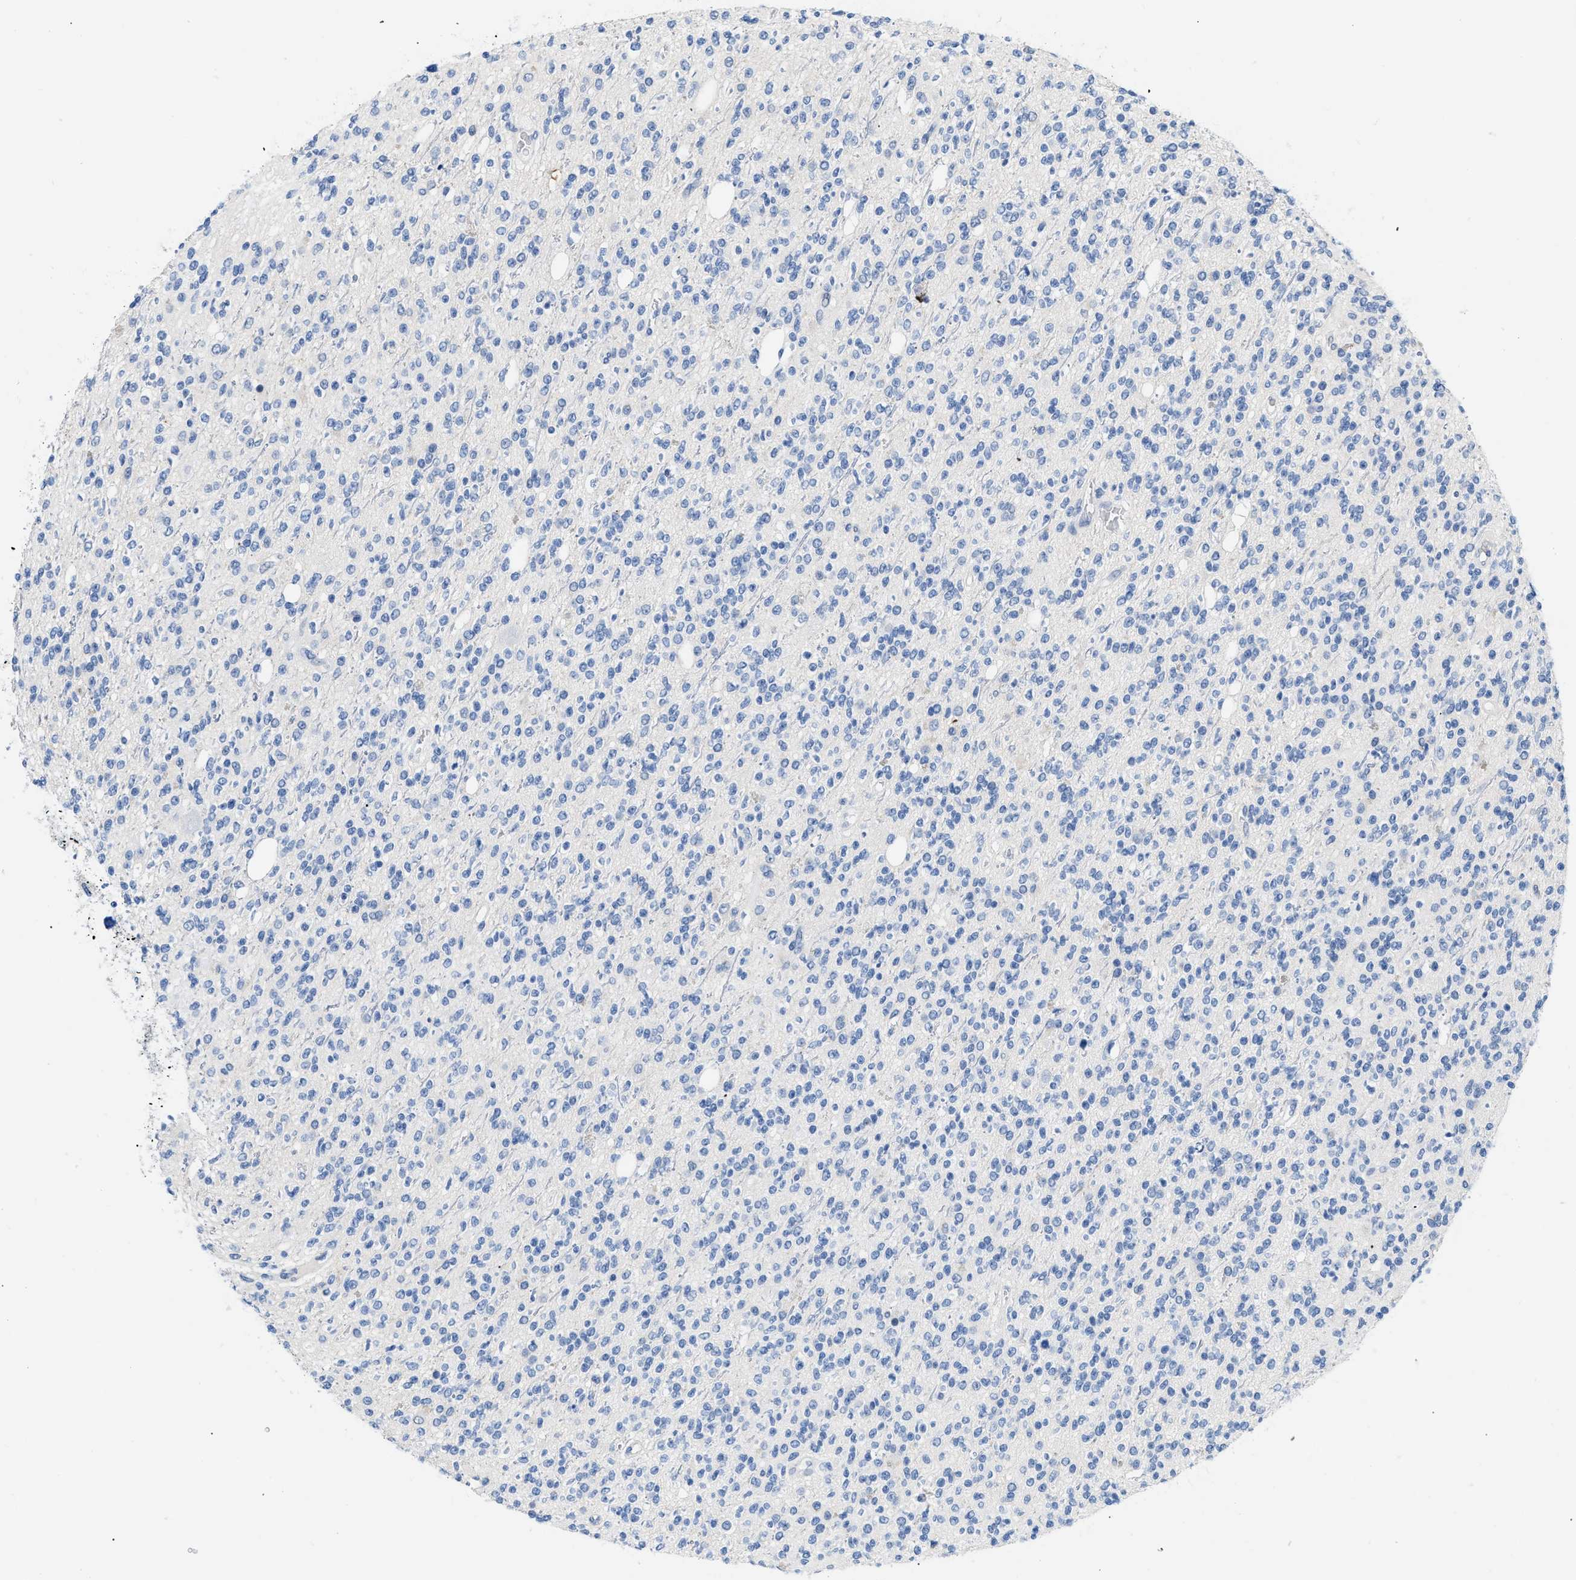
{"staining": {"intensity": "negative", "quantity": "none", "location": "none"}, "tissue": "glioma", "cell_type": "Tumor cells", "image_type": "cancer", "snomed": [{"axis": "morphology", "description": "Glioma, malignant, High grade"}, {"axis": "topography", "description": "Brain"}], "caption": "Immunohistochemistry (IHC) of glioma reveals no positivity in tumor cells. The staining is performed using DAB brown chromogen with nuclei counter-stained in using hematoxylin.", "gene": "BOLL", "patient": {"sex": "male", "age": 34}}